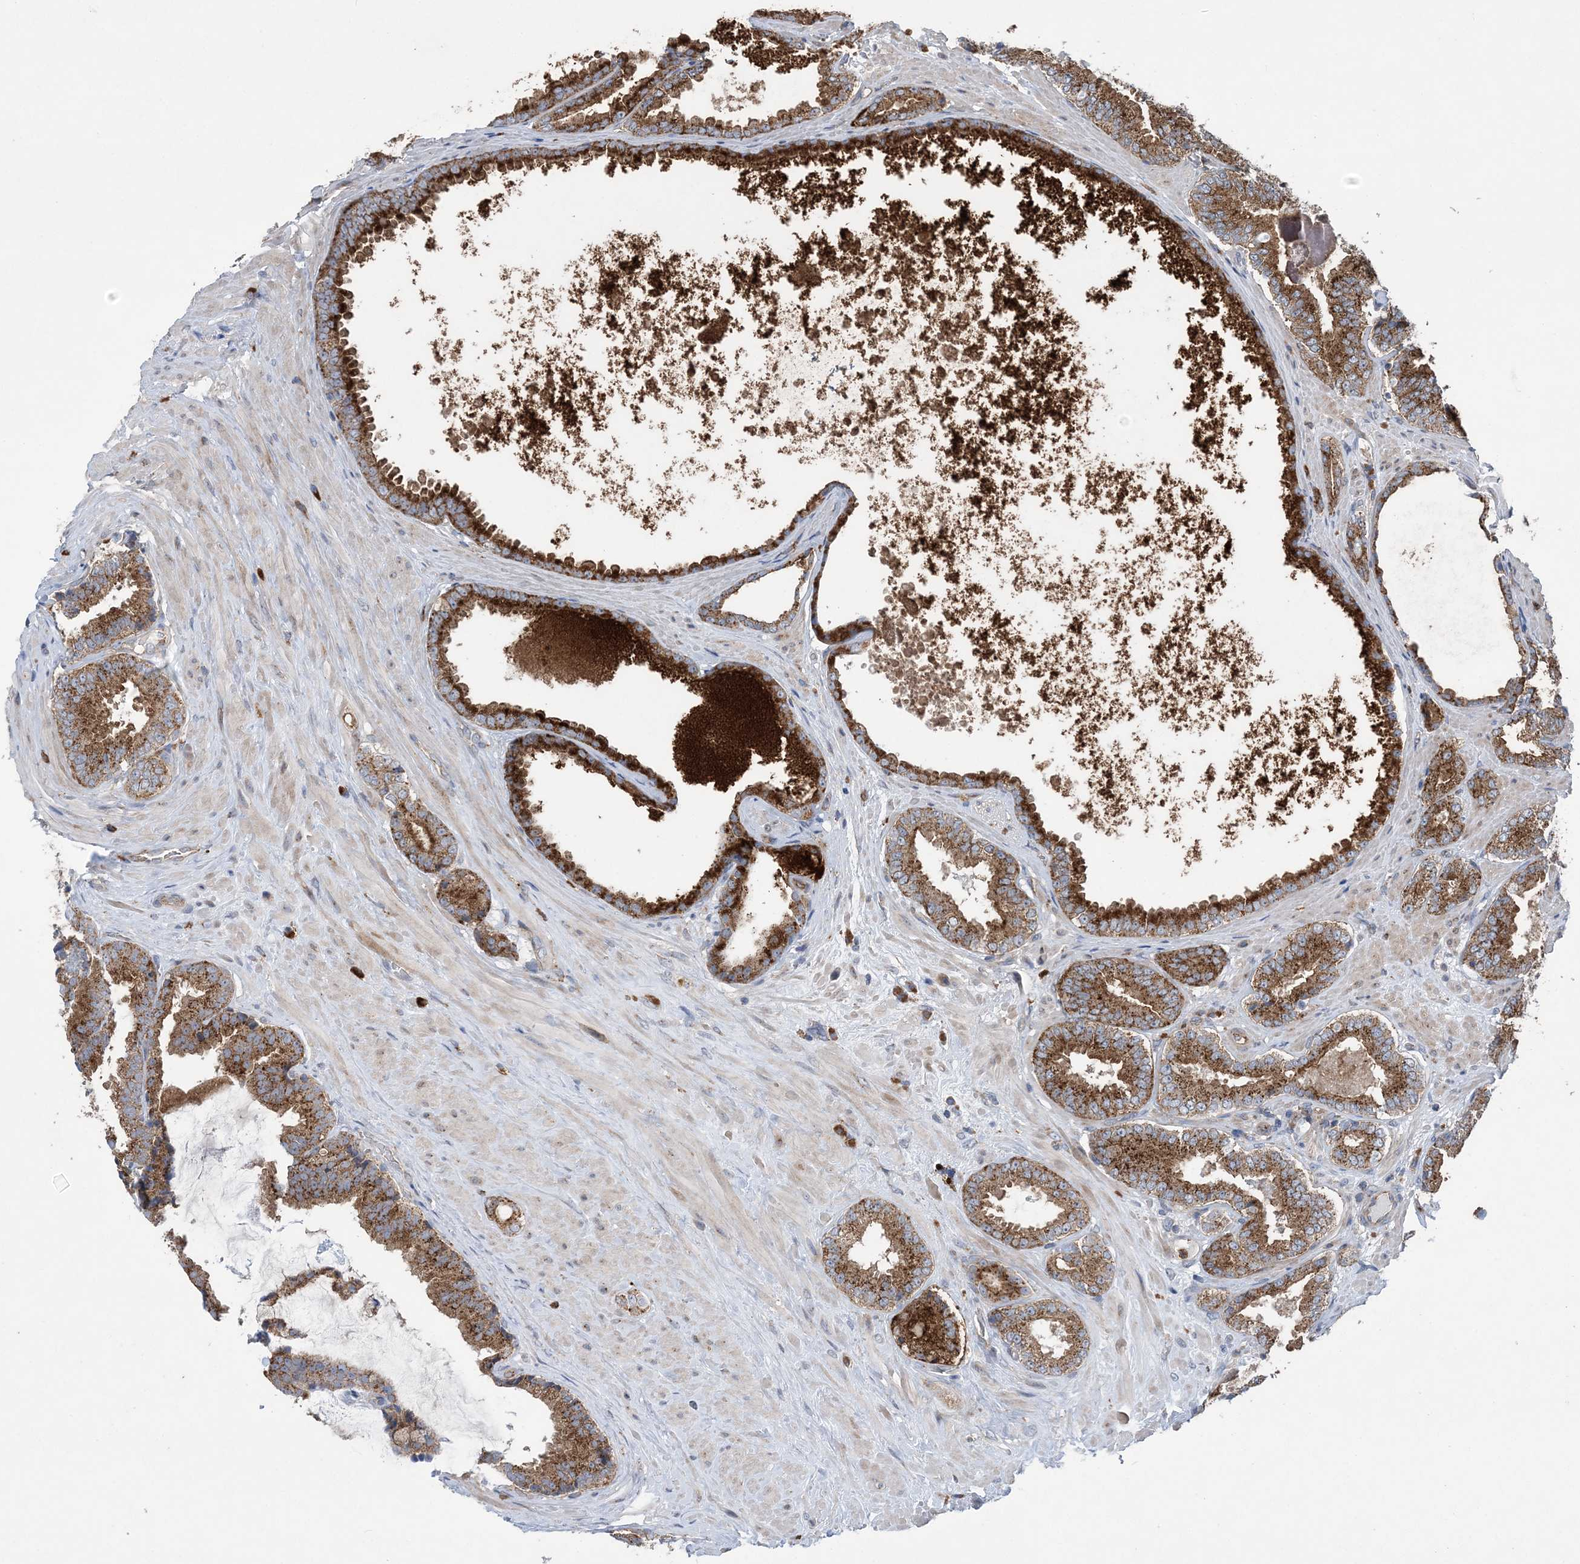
{"staining": {"intensity": "moderate", "quantity": ">75%", "location": "cytoplasmic/membranous"}, "tissue": "prostate cancer", "cell_type": "Tumor cells", "image_type": "cancer", "snomed": [{"axis": "morphology", "description": "Adenocarcinoma, Low grade"}, {"axis": "topography", "description": "Prostate"}], "caption": "A histopathology image showing moderate cytoplasmic/membranous expression in about >75% of tumor cells in prostate adenocarcinoma (low-grade), as visualized by brown immunohistochemical staining.", "gene": "PTTG1IP", "patient": {"sex": "male", "age": 71}}